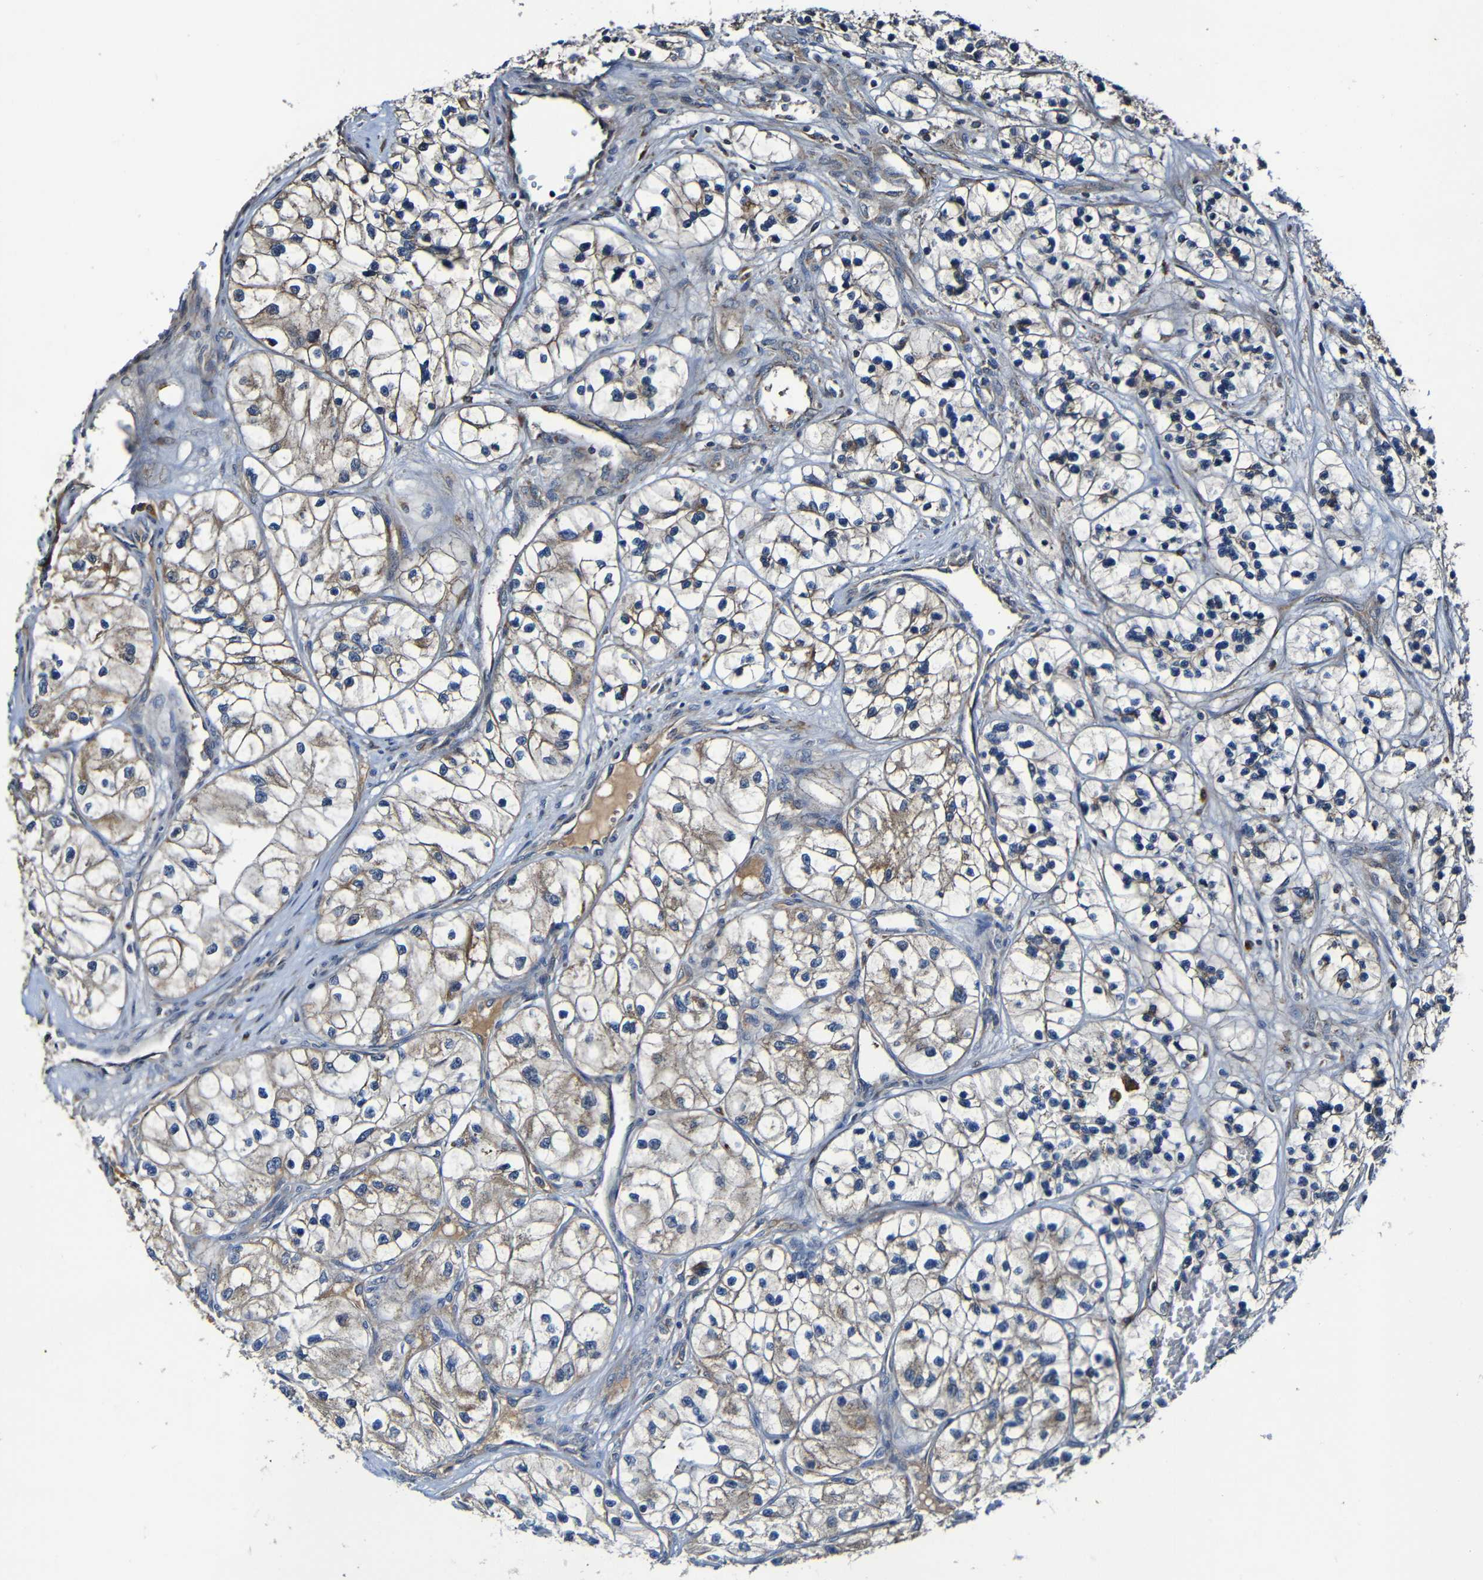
{"staining": {"intensity": "weak", "quantity": "<25%", "location": "cytoplasmic/membranous"}, "tissue": "renal cancer", "cell_type": "Tumor cells", "image_type": "cancer", "snomed": [{"axis": "morphology", "description": "Adenocarcinoma, NOS"}, {"axis": "topography", "description": "Kidney"}], "caption": "Tumor cells are negative for brown protein staining in renal cancer.", "gene": "ADAM15", "patient": {"sex": "female", "age": 57}}